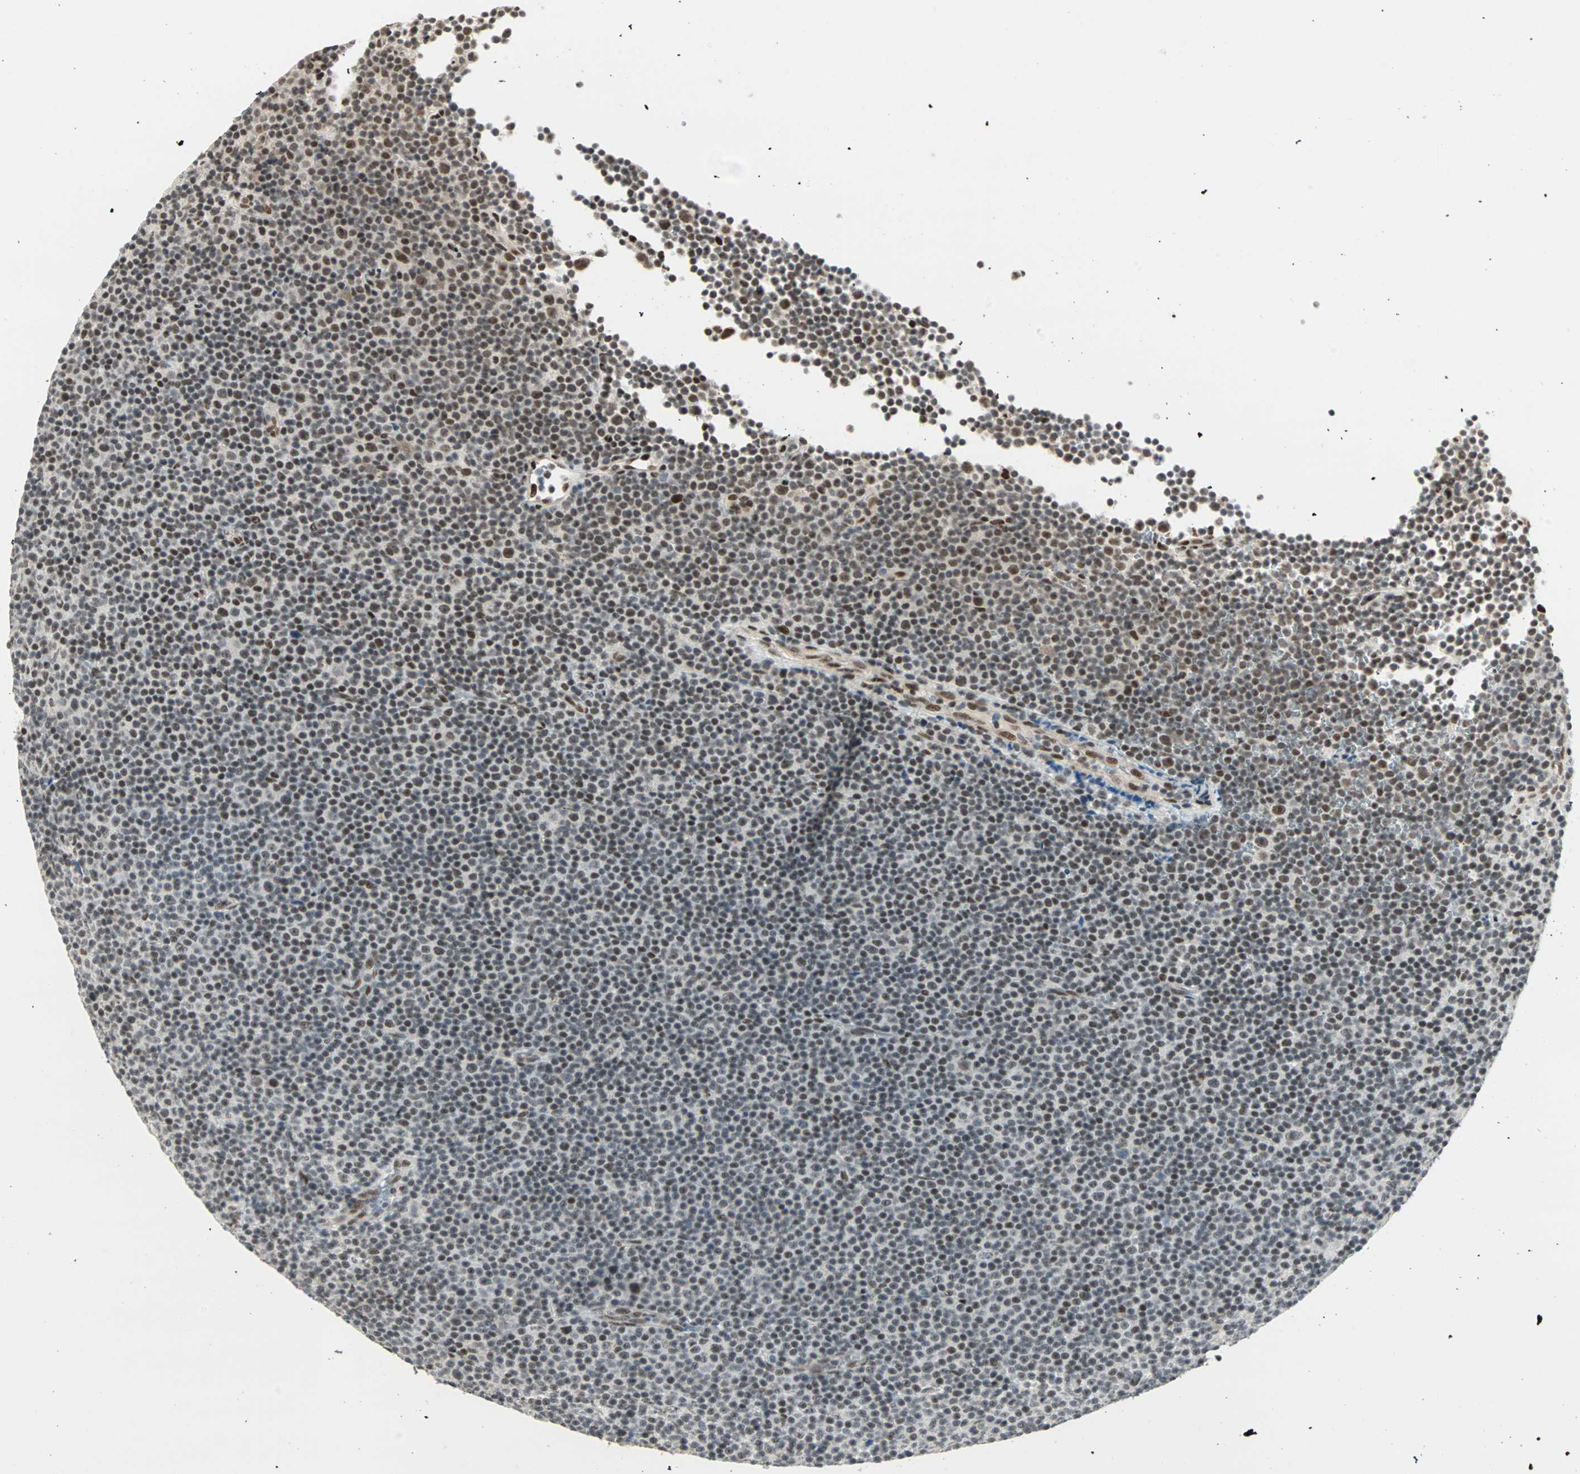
{"staining": {"intensity": "moderate", "quantity": ">75%", "location": "nuclear"}, "tissue": "lymphoma", "cell_type": "Tumor cells", "image_type": "cancer", "snomed": [{"axis": "morphology", "description": "Malignant lymphoma, non-Hodgkin's type, Low grade"}, {"axis": "topography", "description": "Lymph node"}], "caption": "Immunohistochemical staining of malignant lymphoma, non-Hodgkin's type (low-grade) reveals moderate nuclear protein positivity in approximately >75% of tumor cells.", "gene": "BLM", "patient": {"sex": "female", "age": 67}}